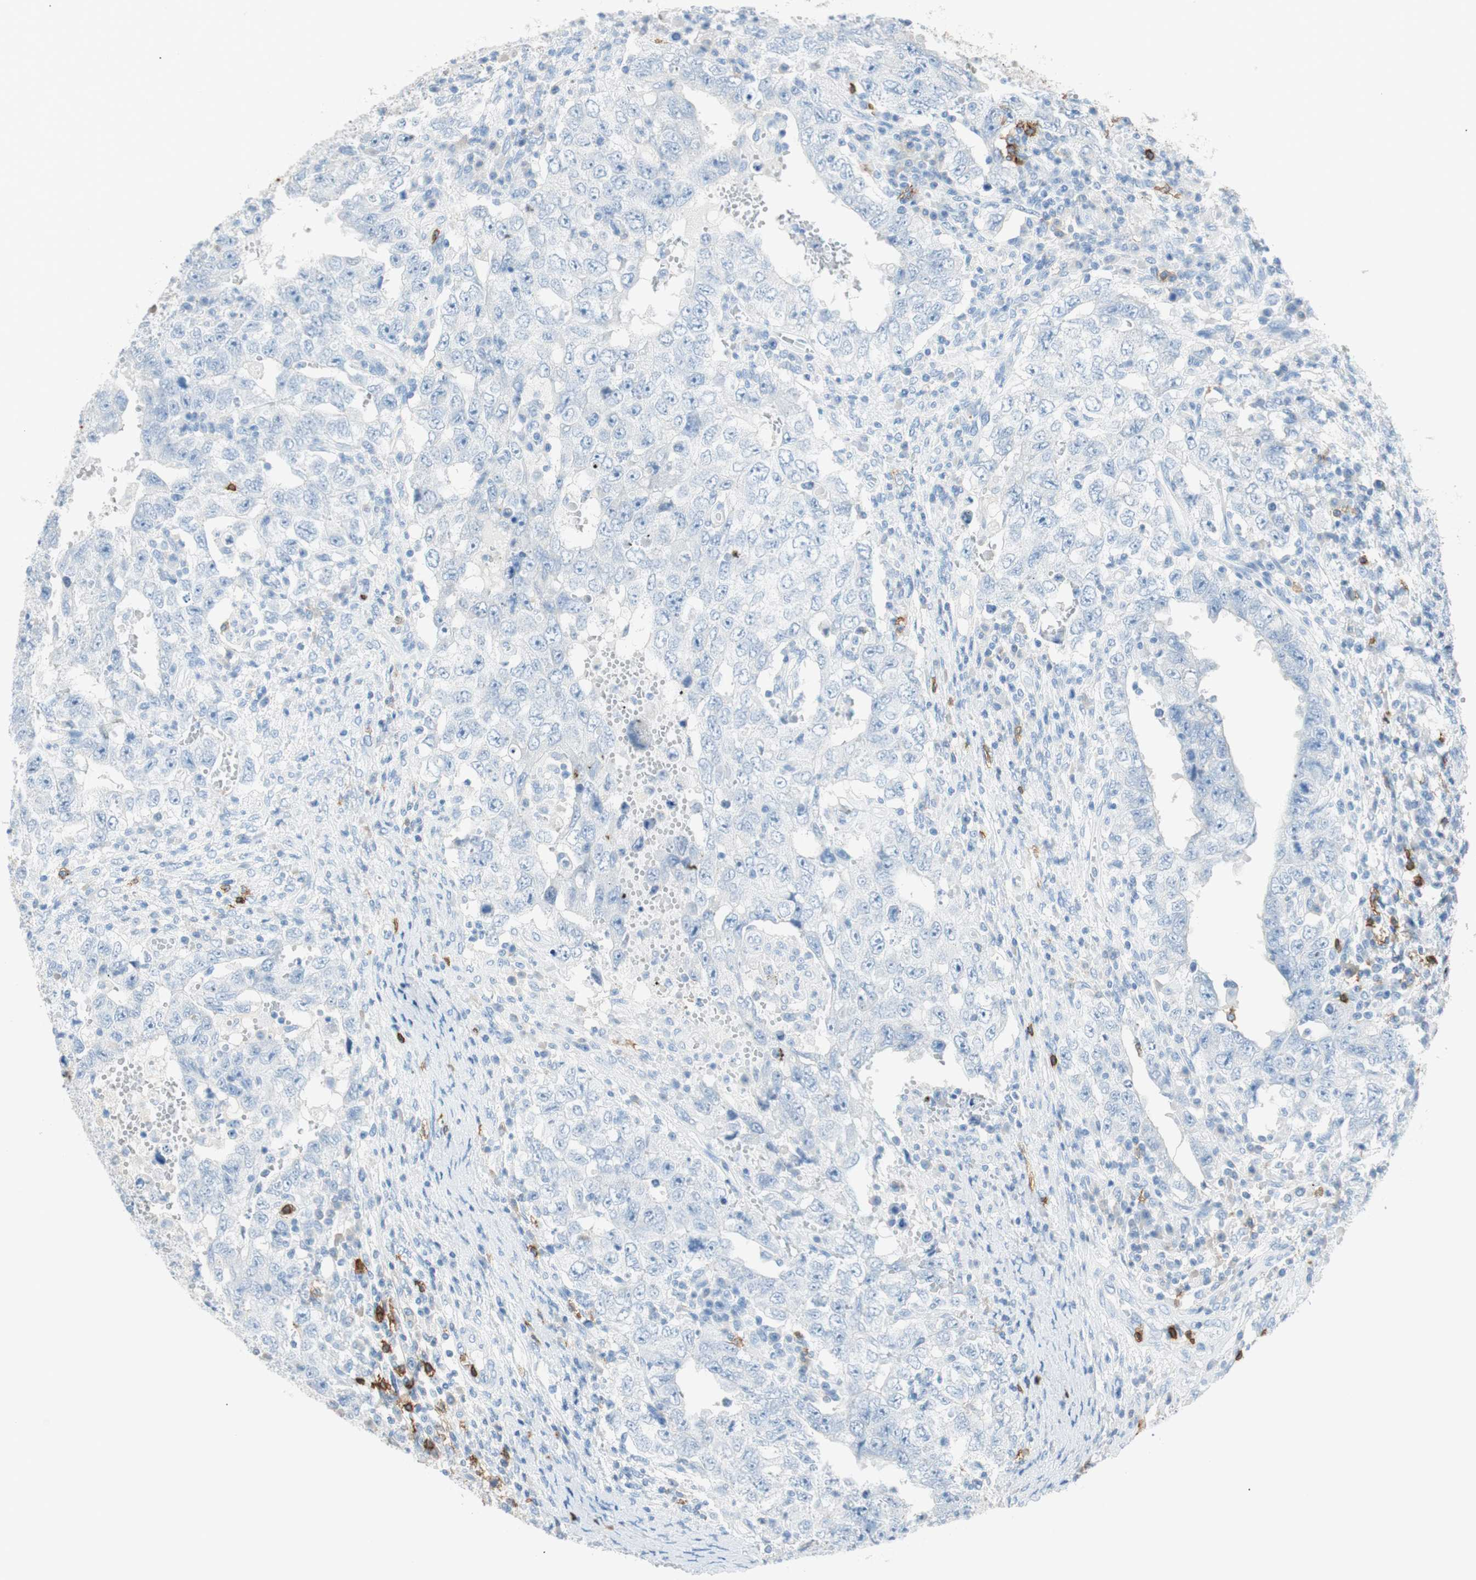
{"staining": {"intensity": "negative", "quantity": "none", "location": "none"}, "tissue": "testis cancer", "cell_type": "Tumor cells", "image_type": "cancer", "snomed": [{"axis": "morphology", "description": "Carcinoma, Embryonal, NOS"}, {"axis": "topography", "description": "Testis"}], "caption": "Immunohistochemistry (IHC) photomicrograph of neoplastic tissue: testis cancer stained with DAB exhibits no significant protein positivity in tumor cells. The staining is performed using DAB brown chromogen with nuclei counter-stained in using hematoxylin.", "gene": "TNFRSF13C", "patient": {"sex": "male", "age": 26}}